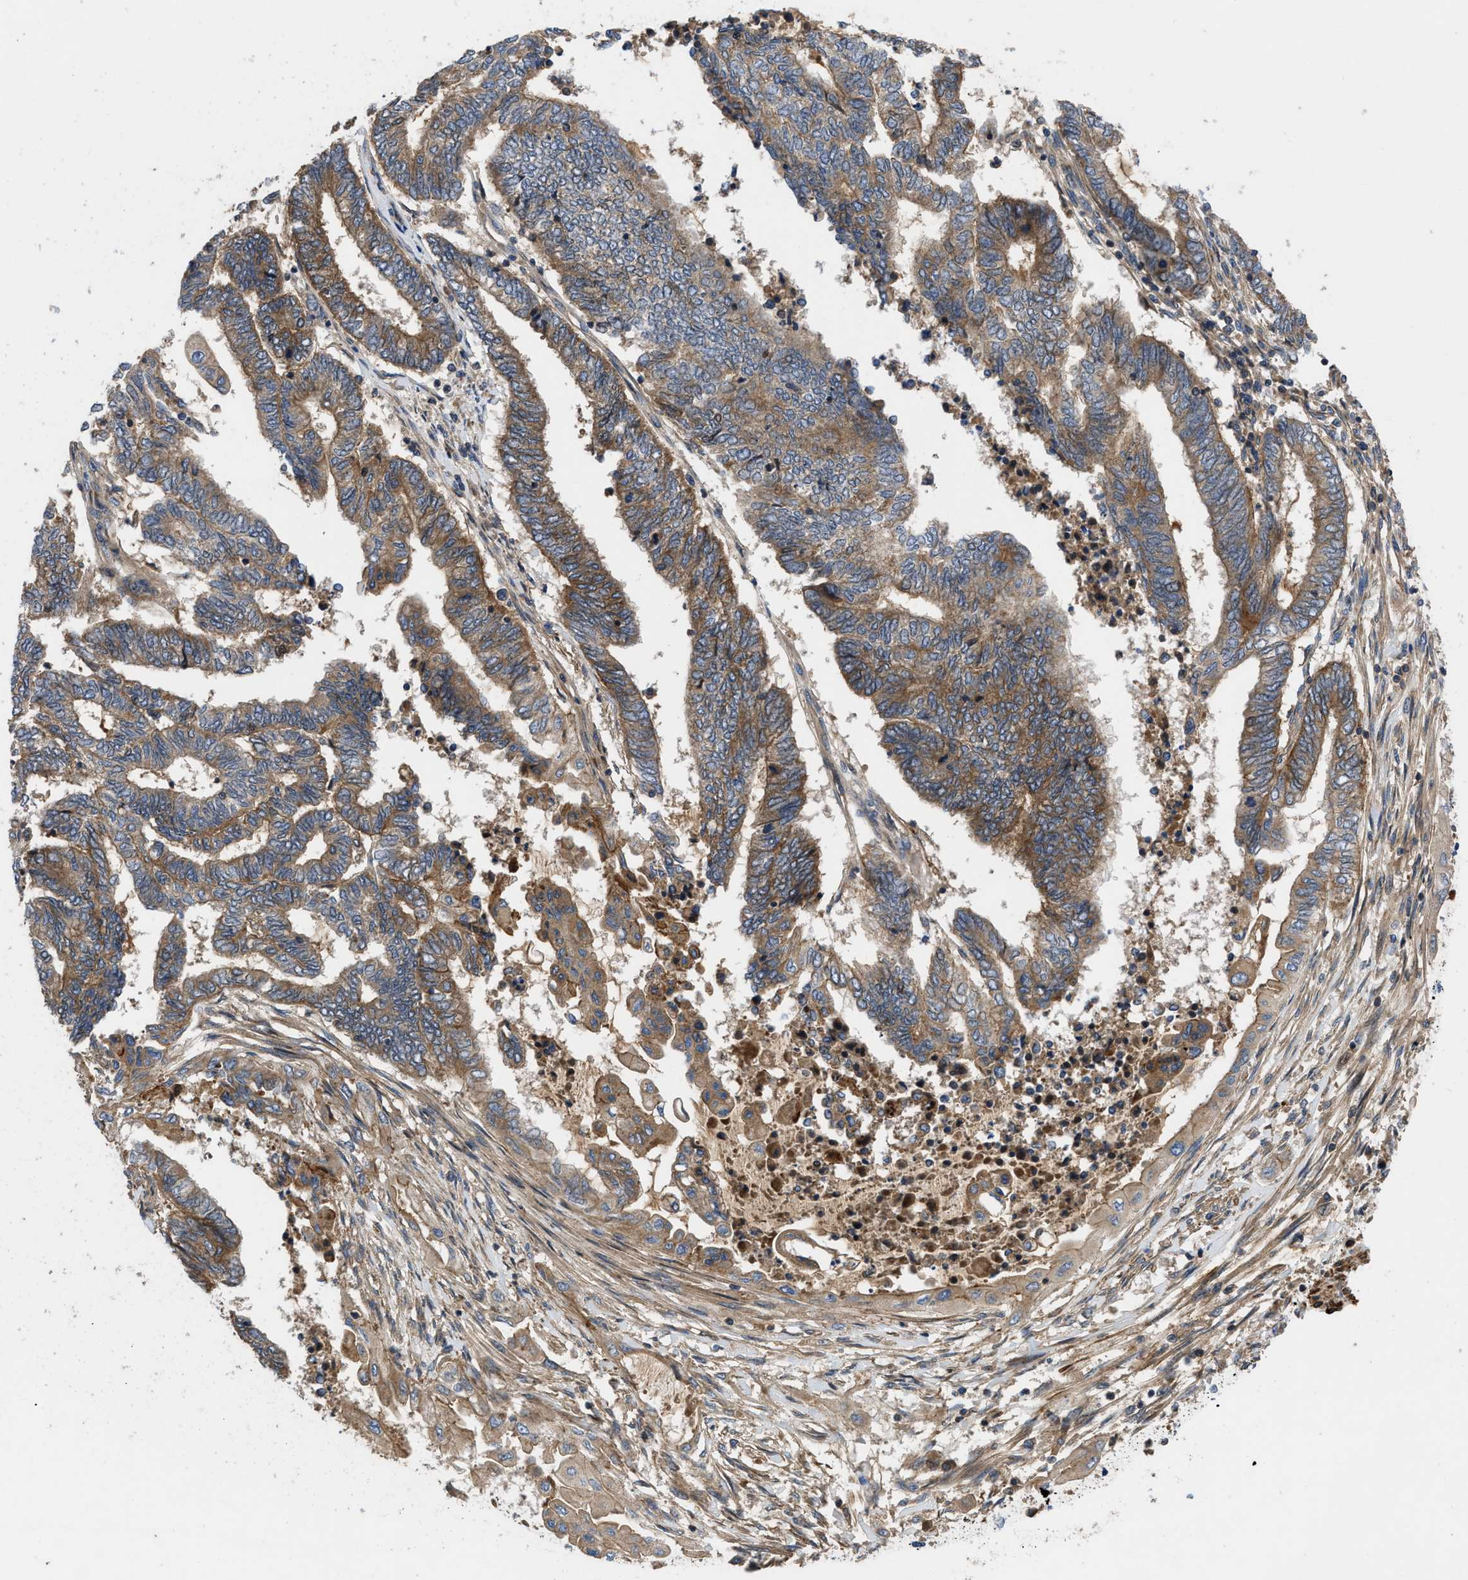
{"staining": {"intensity": "weak", "quantity": ">75%", "location": "cytoplasmic/membranous"}, "tissue": "endometrial cancer", "cell_type": "Tumor cells", "image_type": "cancer", "snomed": [{"axis": "morphology", "description": "Adenocarcinoma, NOS"}, {"axis": "topography", "description": "Uterus"}, {"axis": "topography", "description": "Endometrium"}], "caption": "A brown stain labels weak cytoplasmic/membranous staining of a protein in endometrial adenocarcinoma tumor cells.", "gene": "CNNM3", "patient": {"sex": "female", "age": 70}}